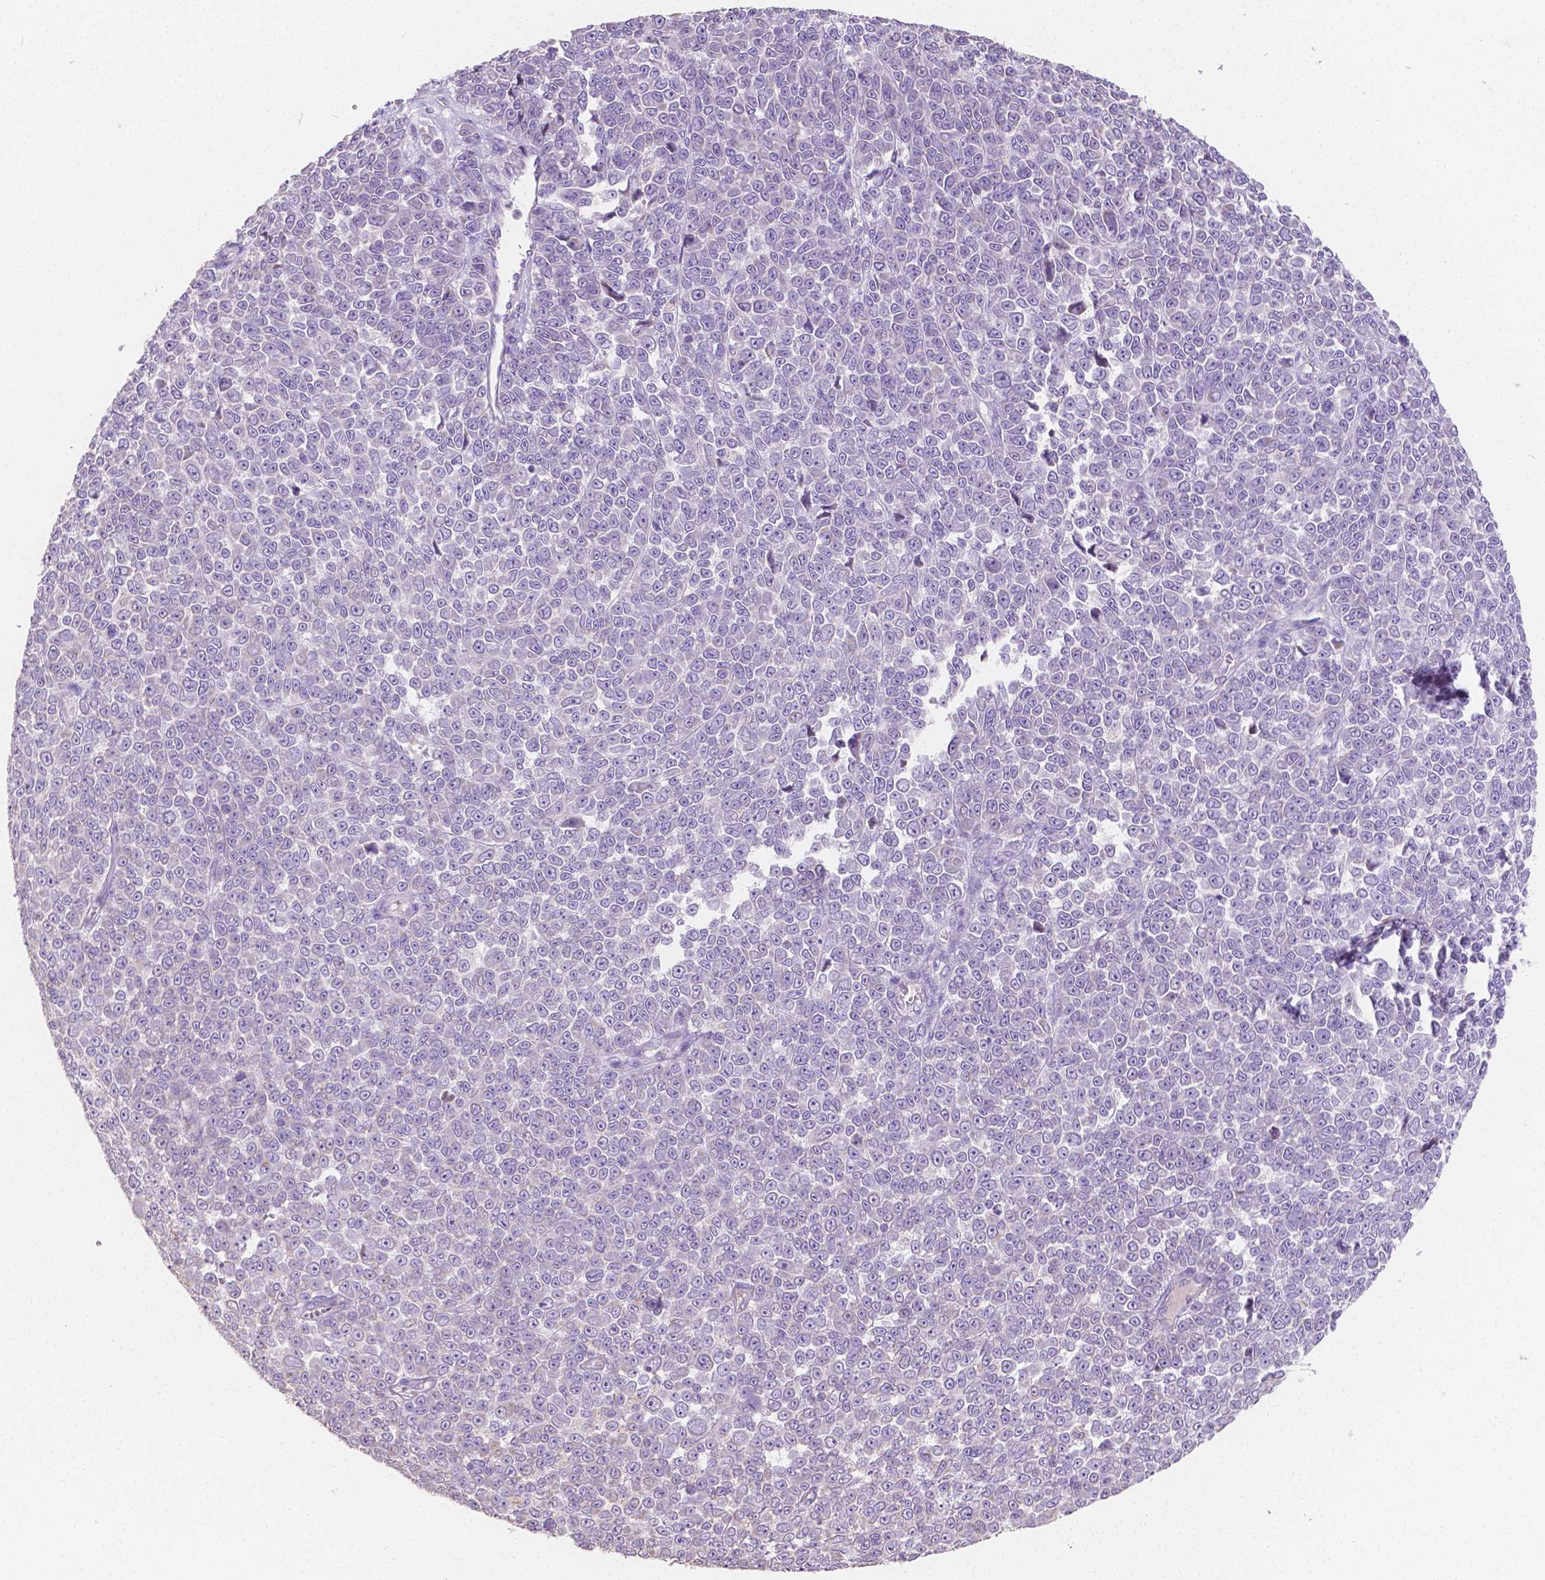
{"staining": {"intensity": "negative", "quantity": "none", "location": "none"}, "tissue": "melanoma", "cell_type": "Tumor cells", "image_type": "cancer", "snomed": [{"axis": "morphology", "description": "Malignant melanoma, NOS"}, {"axis": "topography", "description": "Skin"}], "caption": "A micrograph of human melanoma is negative for staining in tumor cells.", "gene": "TMEM130", "patient": {"sex": "female", "age": 95}}